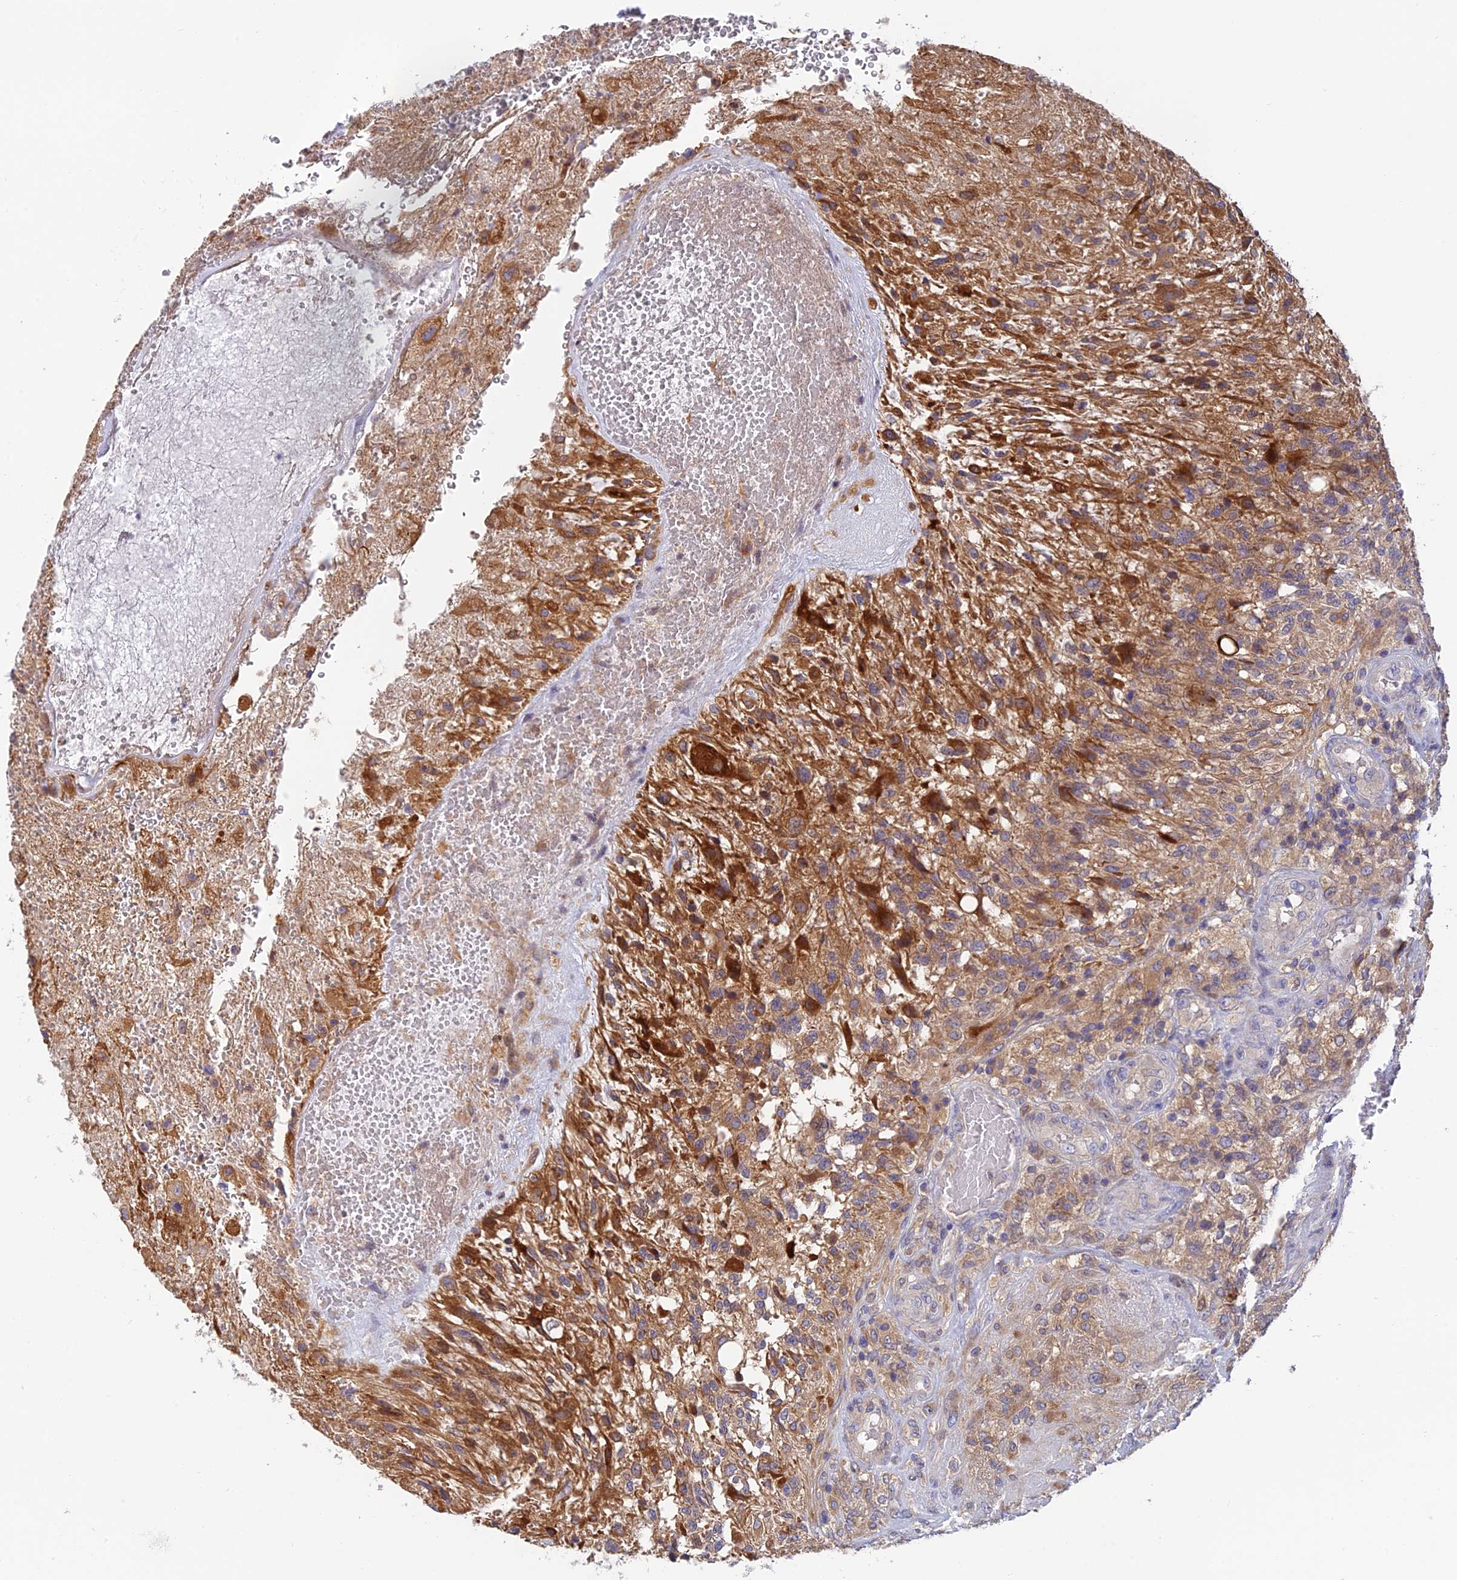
{"staining": {"intensity": "moderate", "quantity": ">75%", "location": "cytoplasmic/membranous"}, "tissue": "glioma", "cell_type": "Tumor cells", "image_type": "cancer", "snomed": [{"axis": "morphology", "description": "Glioma, malignant, High grade"}, {"axis": "topography", "description": "Brain"}], "caption": "Protein staining by IHC shows moderate cytoplasmic/membranous expression in about >75% of tumor cells in malignant high-grade glioma.", "gene": "IPO5", "patient": {"sex": "male", "age": 56}}